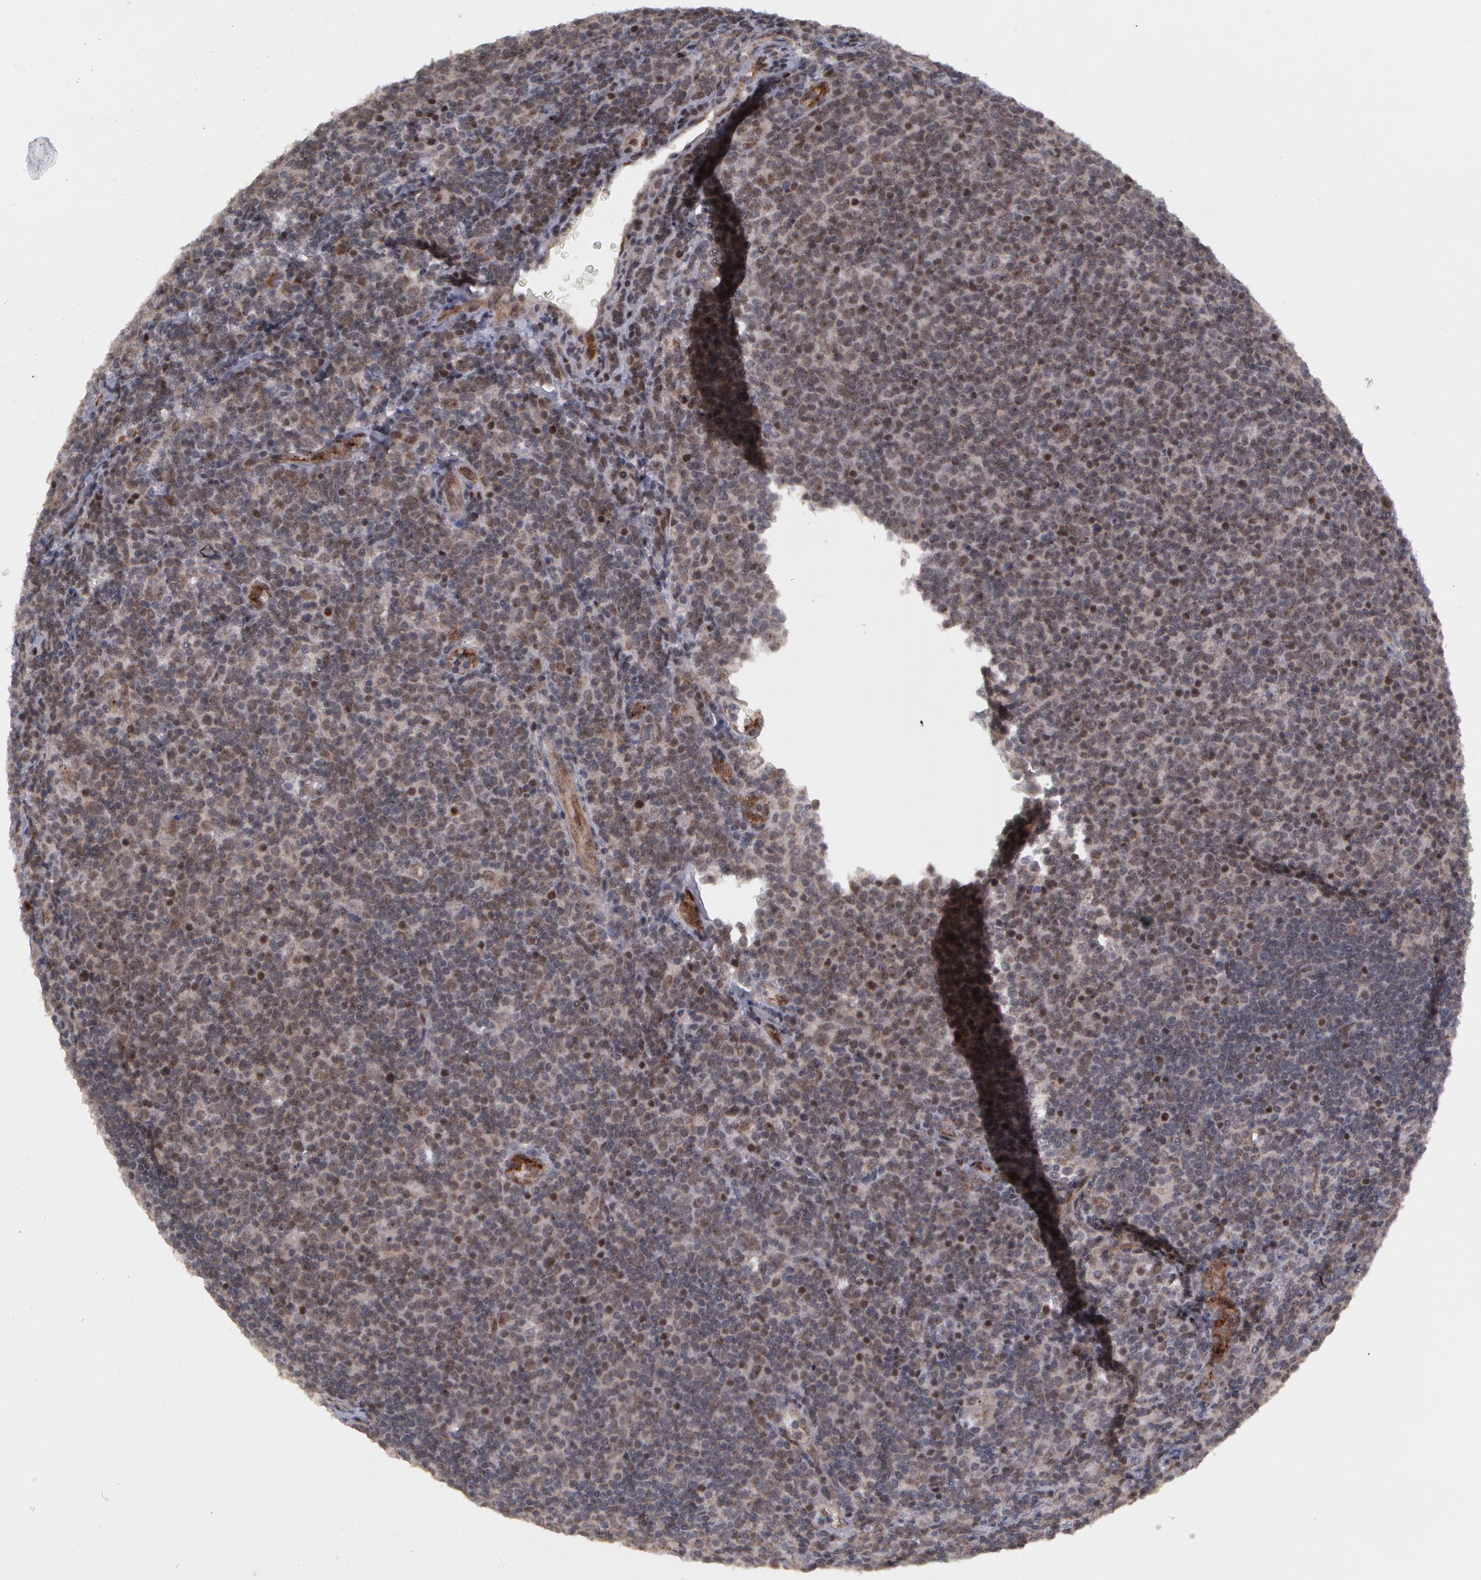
{"staining": {"intensity": "negative", "quantity": "none", "location": "none"}, "tissue": "lymphoma", "cell_type": "Tumor cells", "image_type": "cancer", "snomed": [{"axis": "morphology", "description": "Malignant lymphoma, non-Hodgkin's type, Low grade"}, {"axis": "topography", "description": "Lymph node"}], "caption": "The micrograph displays no significant staining in tumor cells of lymphoma.", "gene": "STX5", "patient": {"sex": "male", "age": 74}}